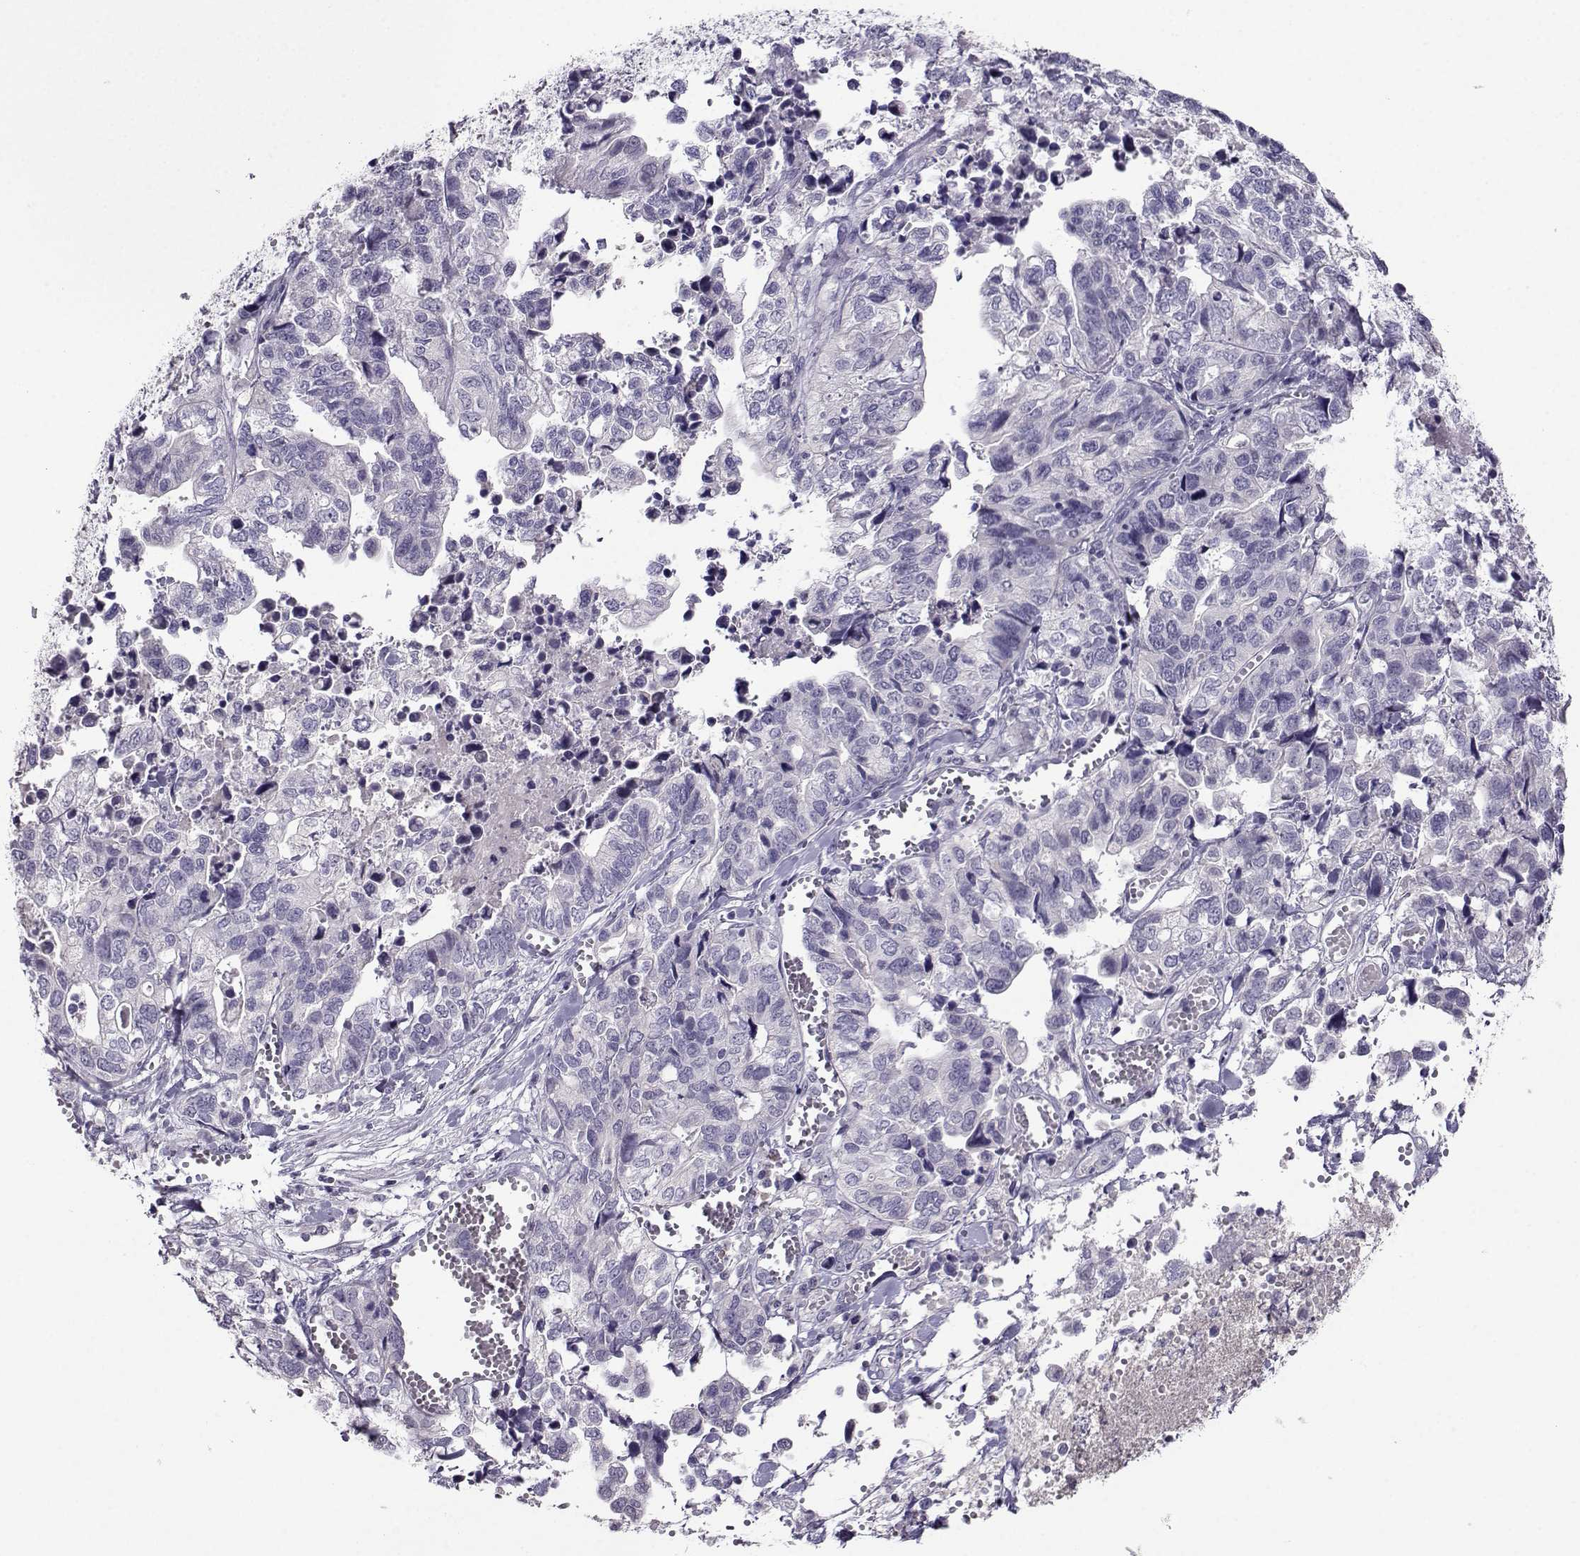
{"staining": {"intensity": "negative", "quantity": "none", "location": "none"}, "tissue": "stomach cancer", "cell_type": "Tumor cells", "image_type": "cancer", "snomed": [{"axis": "morphology", "description": "Adenocarcinoma, NOS"}, {"axis": "topography", "description": "Stomach, upper"}], "caption": "DAB immunohistochemical staining of human adenocarcinoma (stomach) exhibits no significant positivity in tumor cells. (Stains: DAB (3,3'-diaminobenzidine) immunohistochemistry with hematoxylin counter stain, Microscopy: brightfield microscopy at high magnification).", "gene": "CRYBB1", "patient": {"sex": "female", "age": 67}}